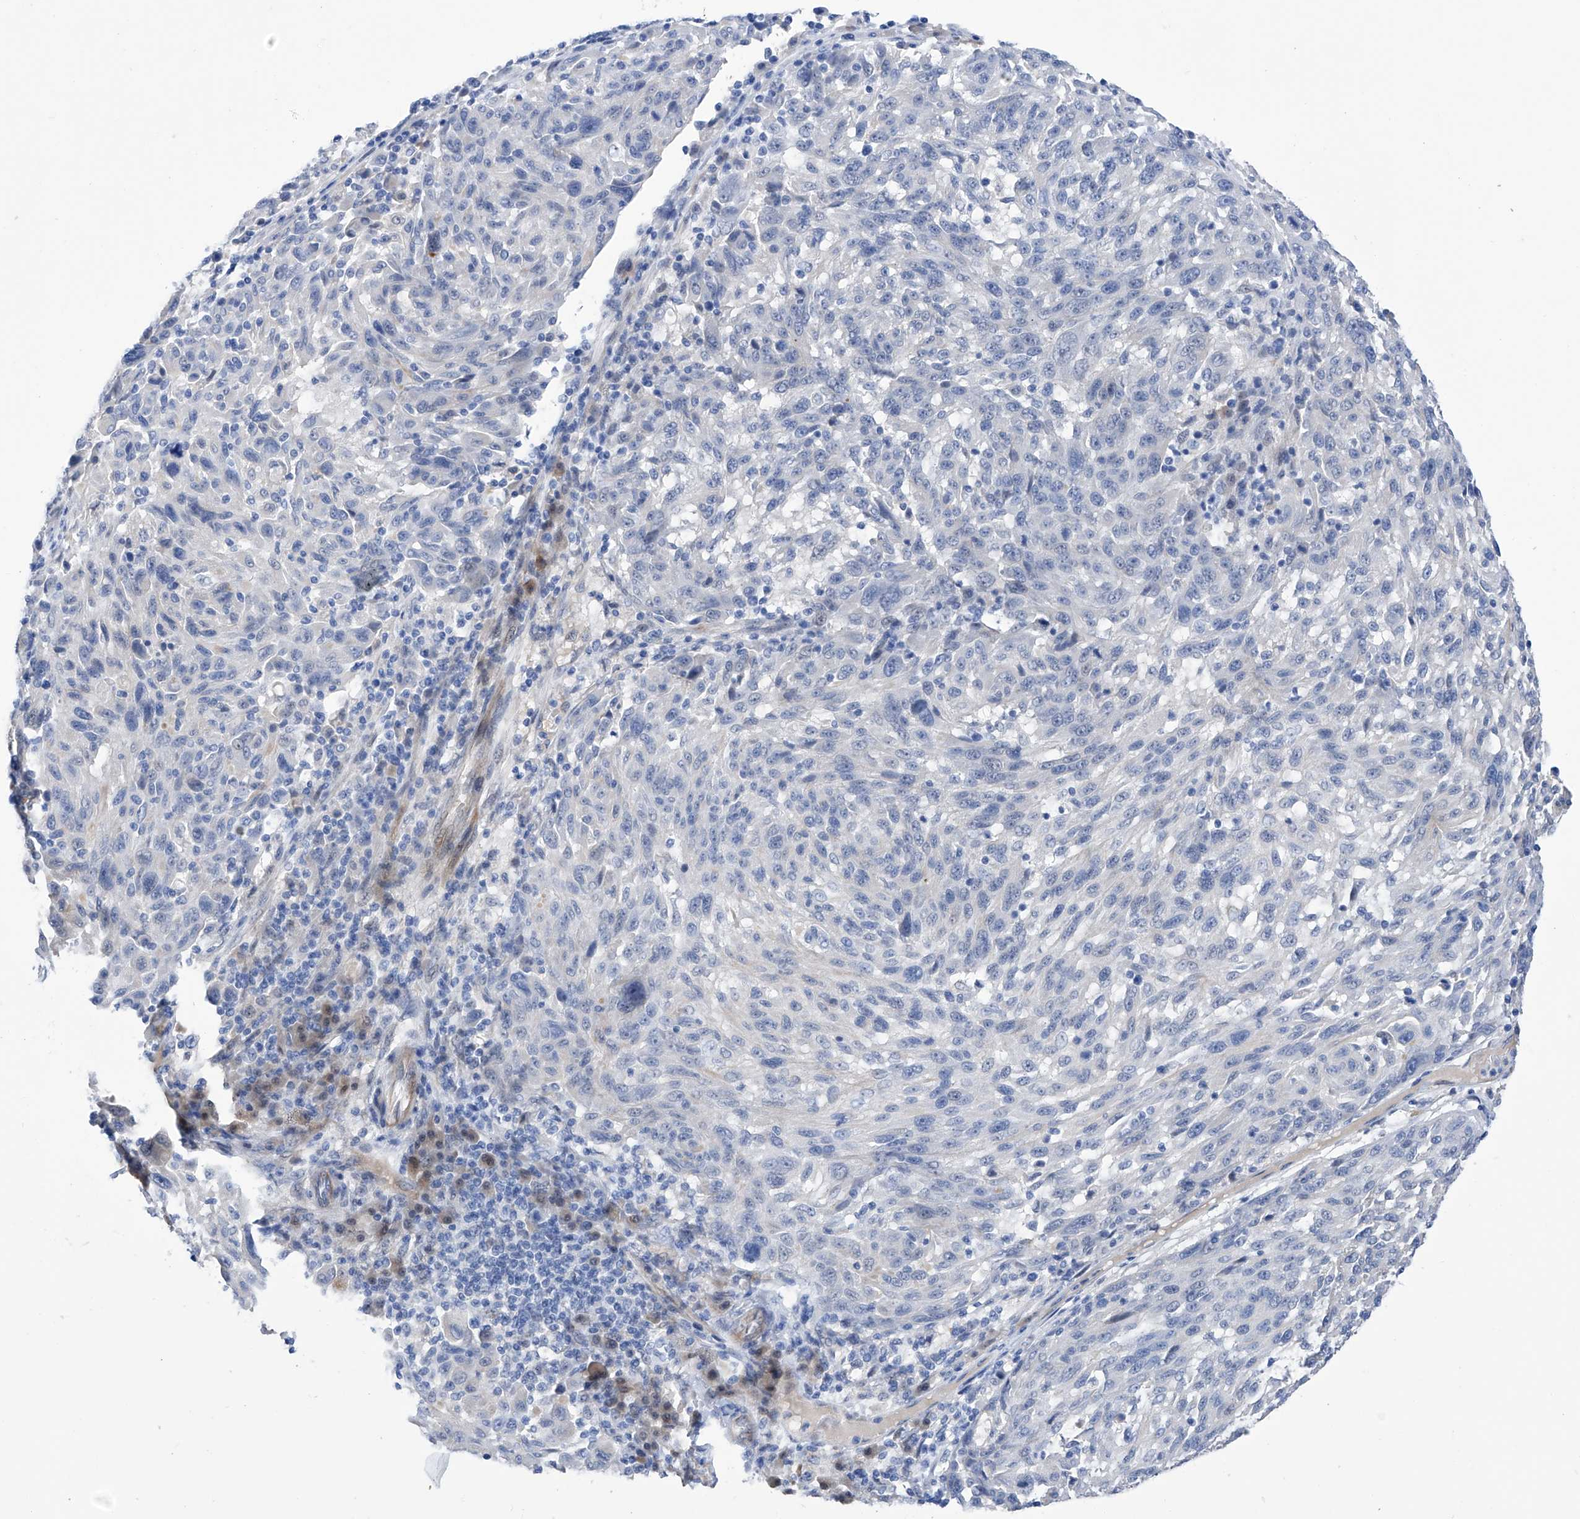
{"staining": {"intensity": "negative", "quantity": "none", "location": "none"}, "tissue": "melanoma", "cell_type": "Tumor cells", "image_type": "cancer", "snomed": [{"axis": "morphology", "description": "Malignant melanoma, NOS"}, {"axis": "topography", "description": "Skin"}], "caption": "This image is of melanoma stained with immunohistochemistry to label a protein in brown with the nuclei are counter-stained blue. There is no expression in tumor cells.", "gene": "PGM3", "patient": {"sex": "male", "age": 53}}